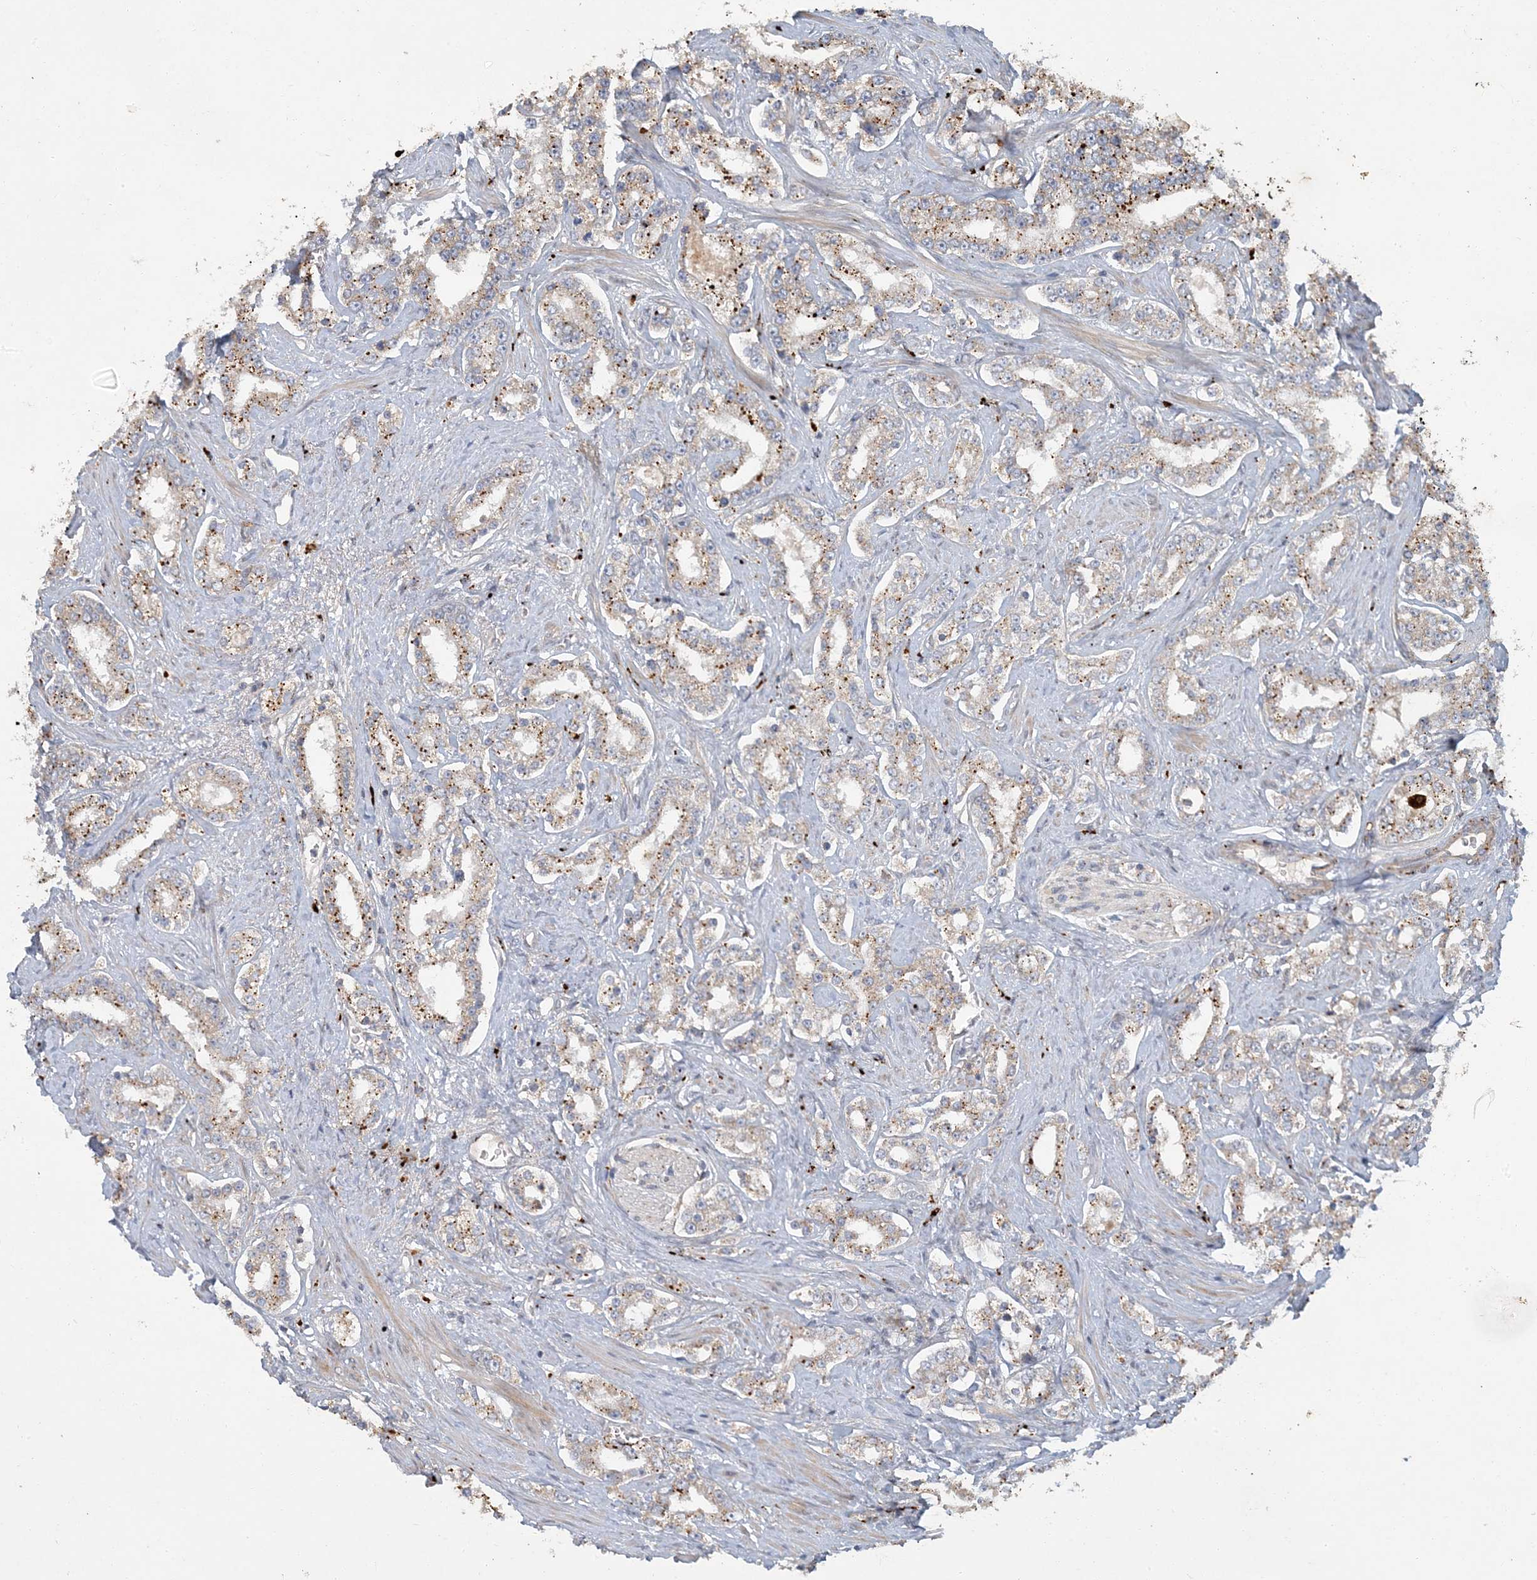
{"staining": {"intensity": "moderate", "quantity": ">75%", "location": "cytoplasmic/membranous"}, "tissue": "prostate cancer", "cell_type": "Tumor cells", "image_type": "cancer", "snomed": [{"axis": "morphology", "description": "Normal tissue, NOS"}, {"axis": "morphology", "description": "Adenocarcinoma, High grade"}, {"axis": "topography", "description": "Prostate"}], "caption": "Prostate high-grade adenocarcinoma stained with DAB IHC demonstrates medium levels of moderate cytoplasmic/membranous expression in about >75% of tumor cells.", "gene": "LTN1", "patient": {"sex": "male", "age": 83}}